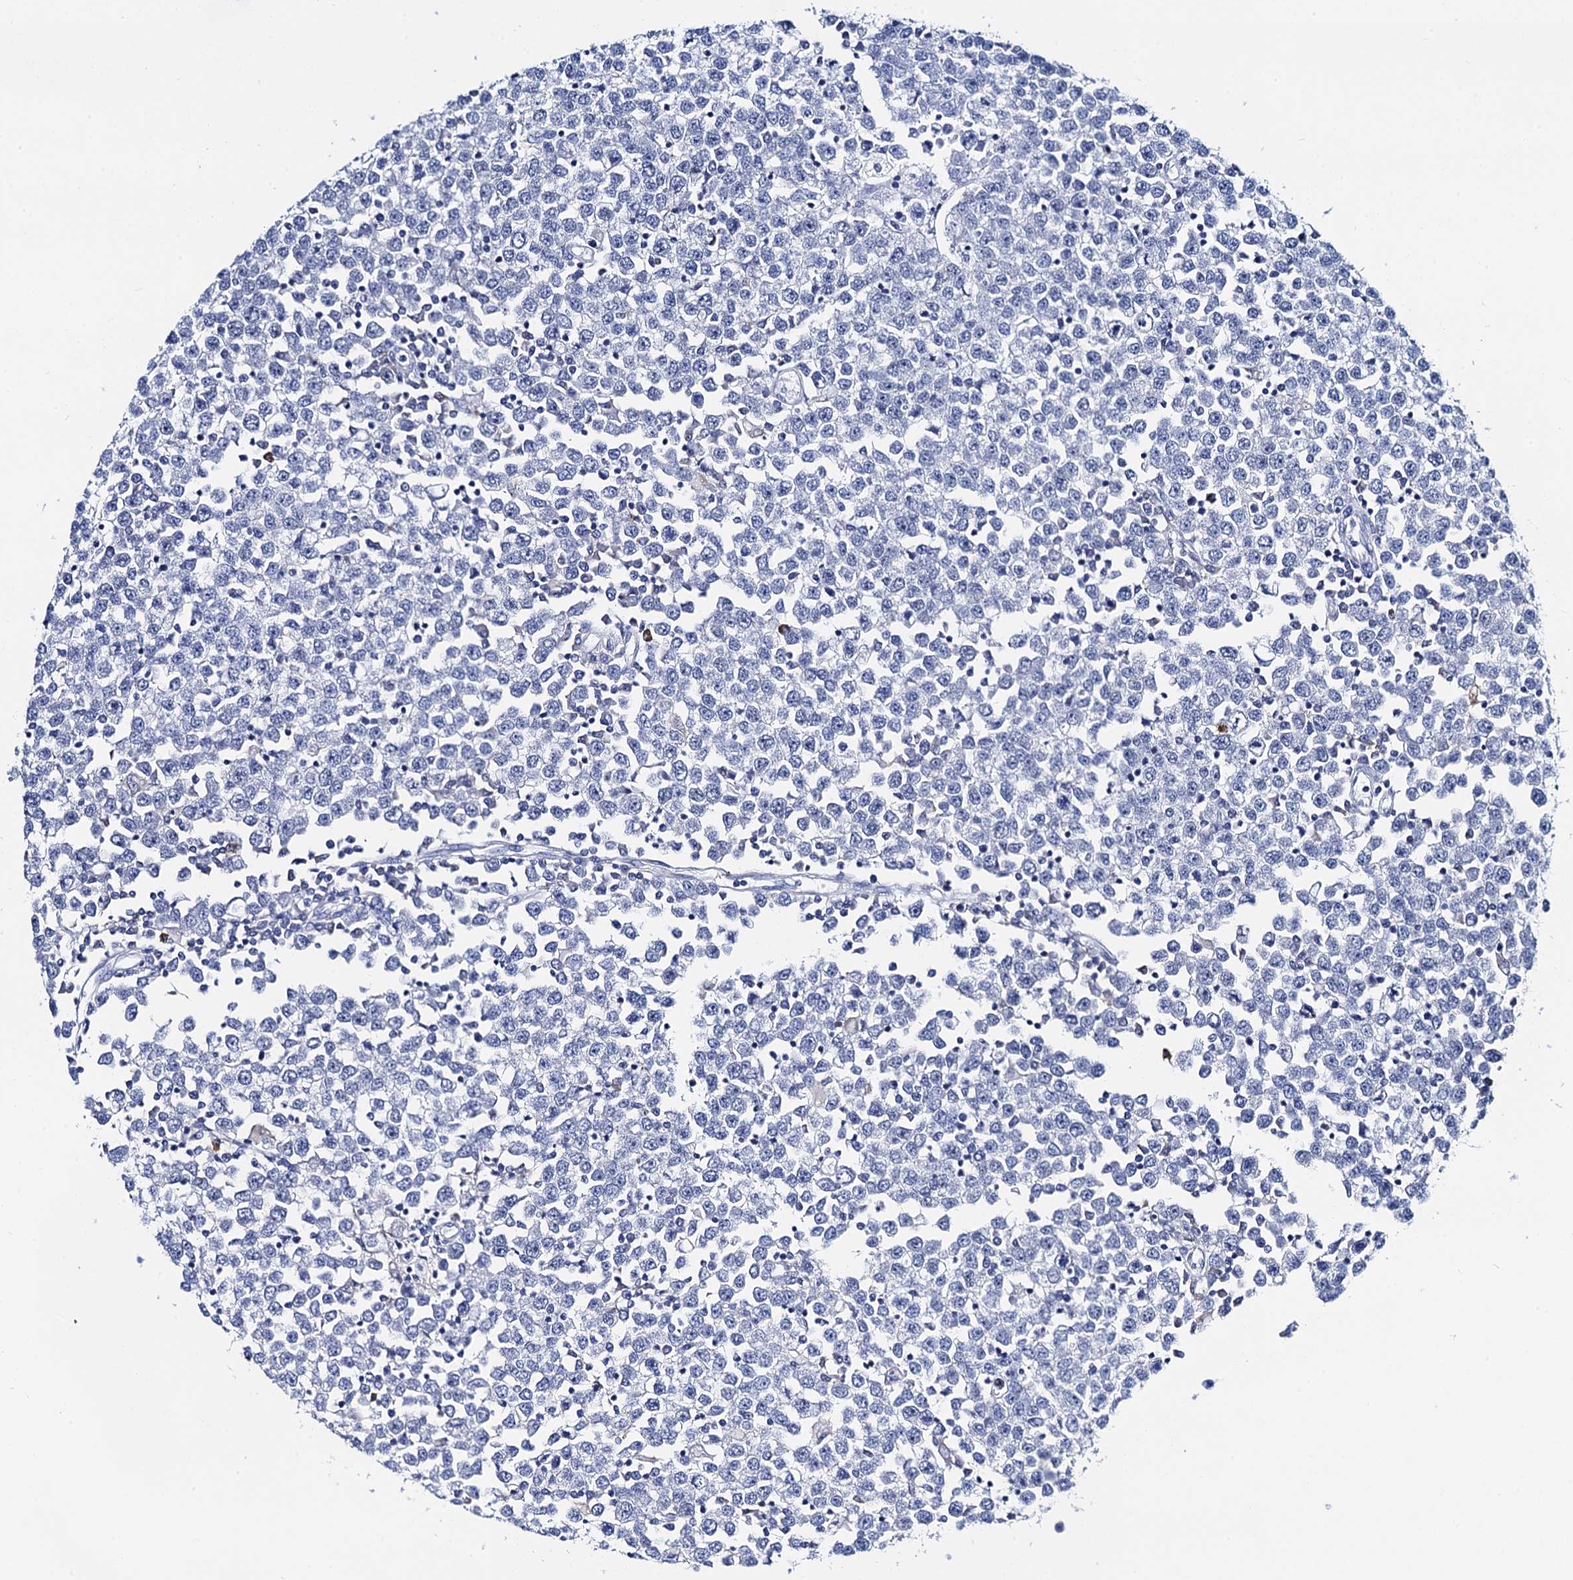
{"staining": {"intensity": "negative", "quantity": "none", "location": "none"}, "tissue": "testis cancer", "cell_type": "Tumor cells", "image_type": "cancer", "snomed": [{"axis": "morphology", "description": "Seminoma, NOS"}, {"axis": "topography", "description": "Testis"}], "caption": "Immunohistochemistry (IHC) micrograph of neoplastic tissue: testis seminoma stained with DAB shows no significant protein expression in tumor cells.", "gene": "ACADSB", "patient": {"sex": "male", "age": 65}}